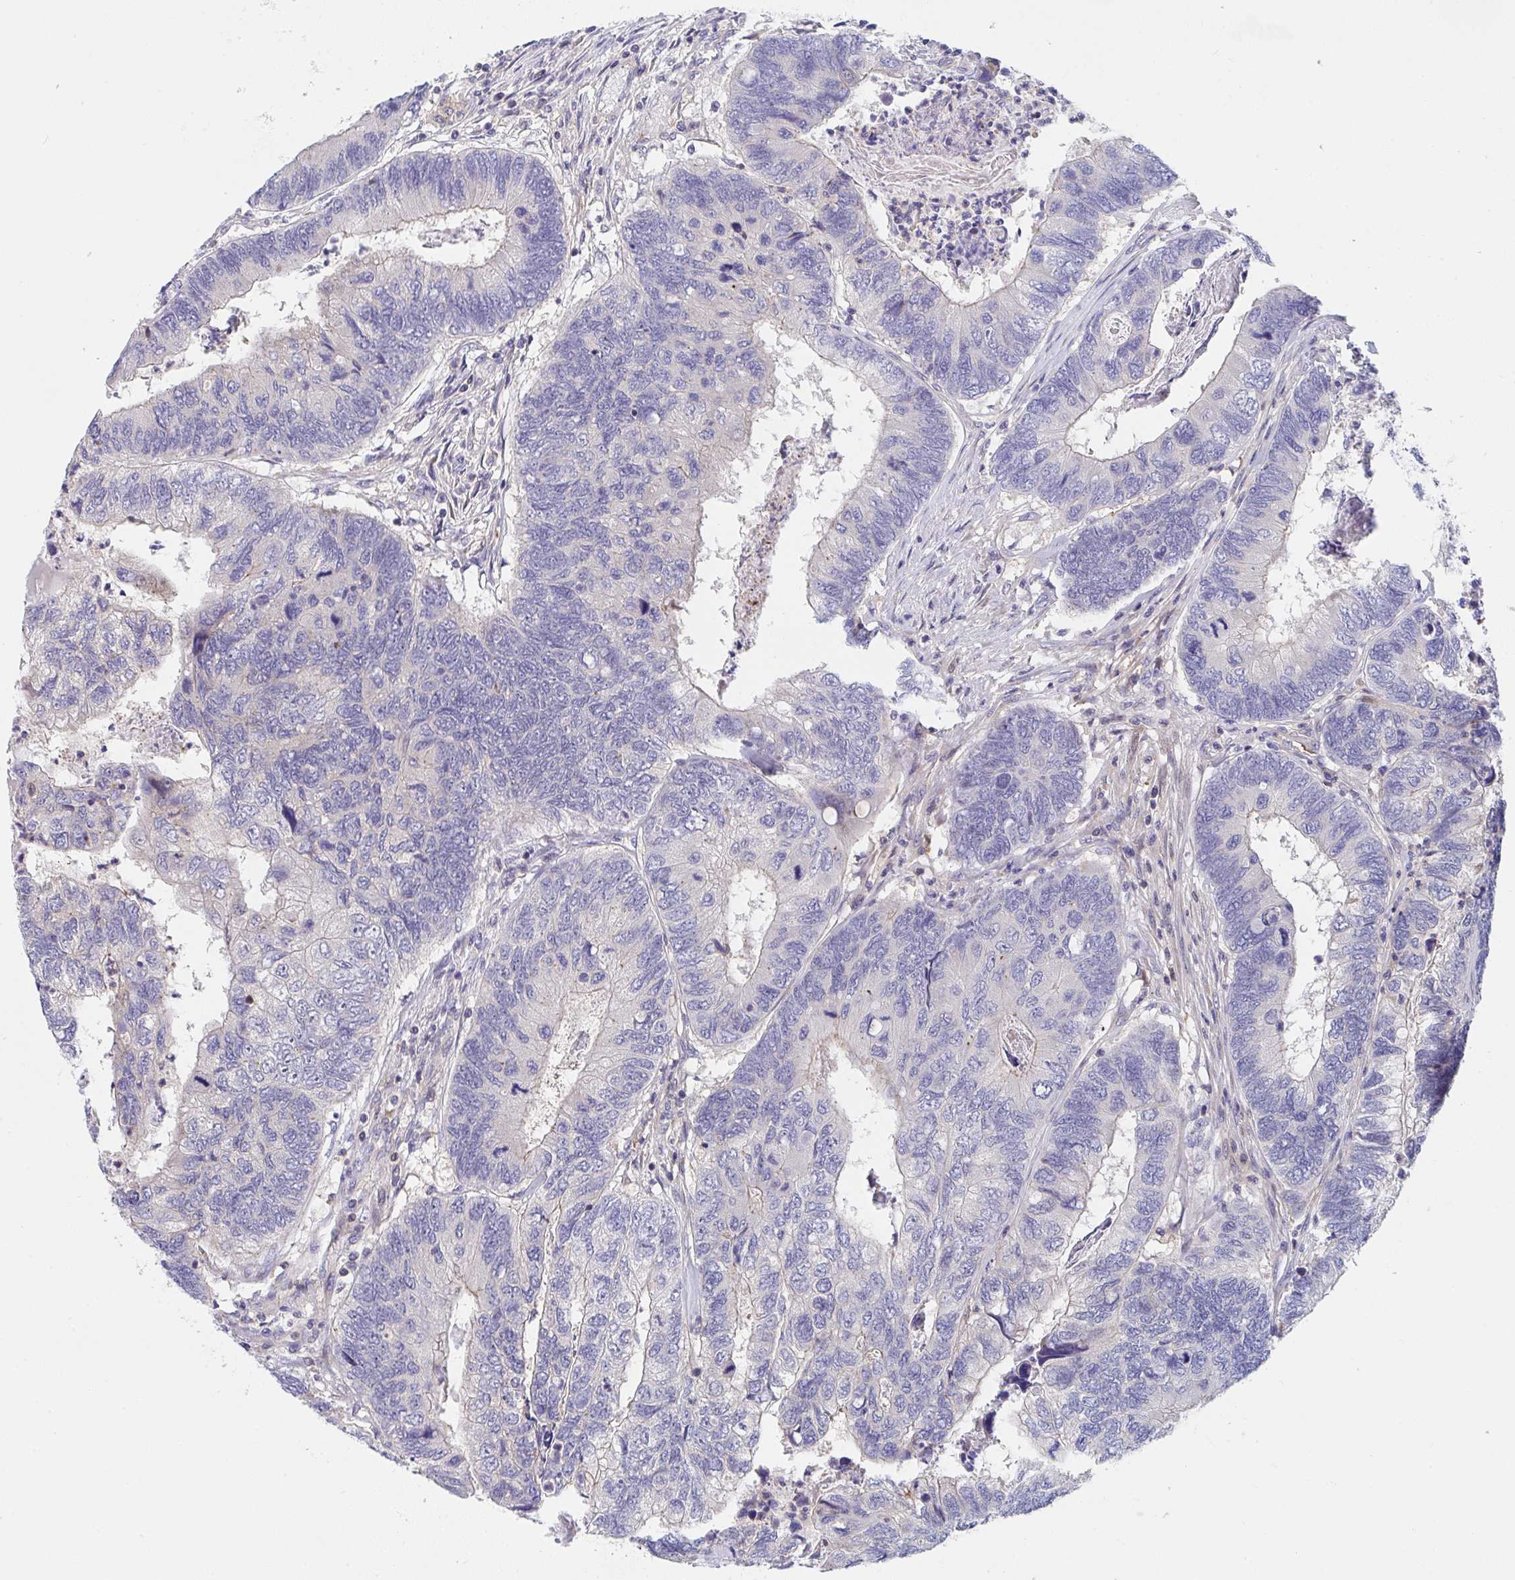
{"staining": {"intensity": "negative", "quantity": "none", "location": "none"}, "tissue": "colorectal cancer", "cell_type": "Tumor cells", "image_type": "cancer", "snomed": [{"axis": "morphology", "description": "Adenocarcinoma, NOS"}, {"axis": "topography", "description": "Colon"}], "caption": "Tumor cells are negative for brown protein staining in colorectal adenocarcinoma.", "gene": "P2RX3", "patient": {"sex": "female", "age": 67}}